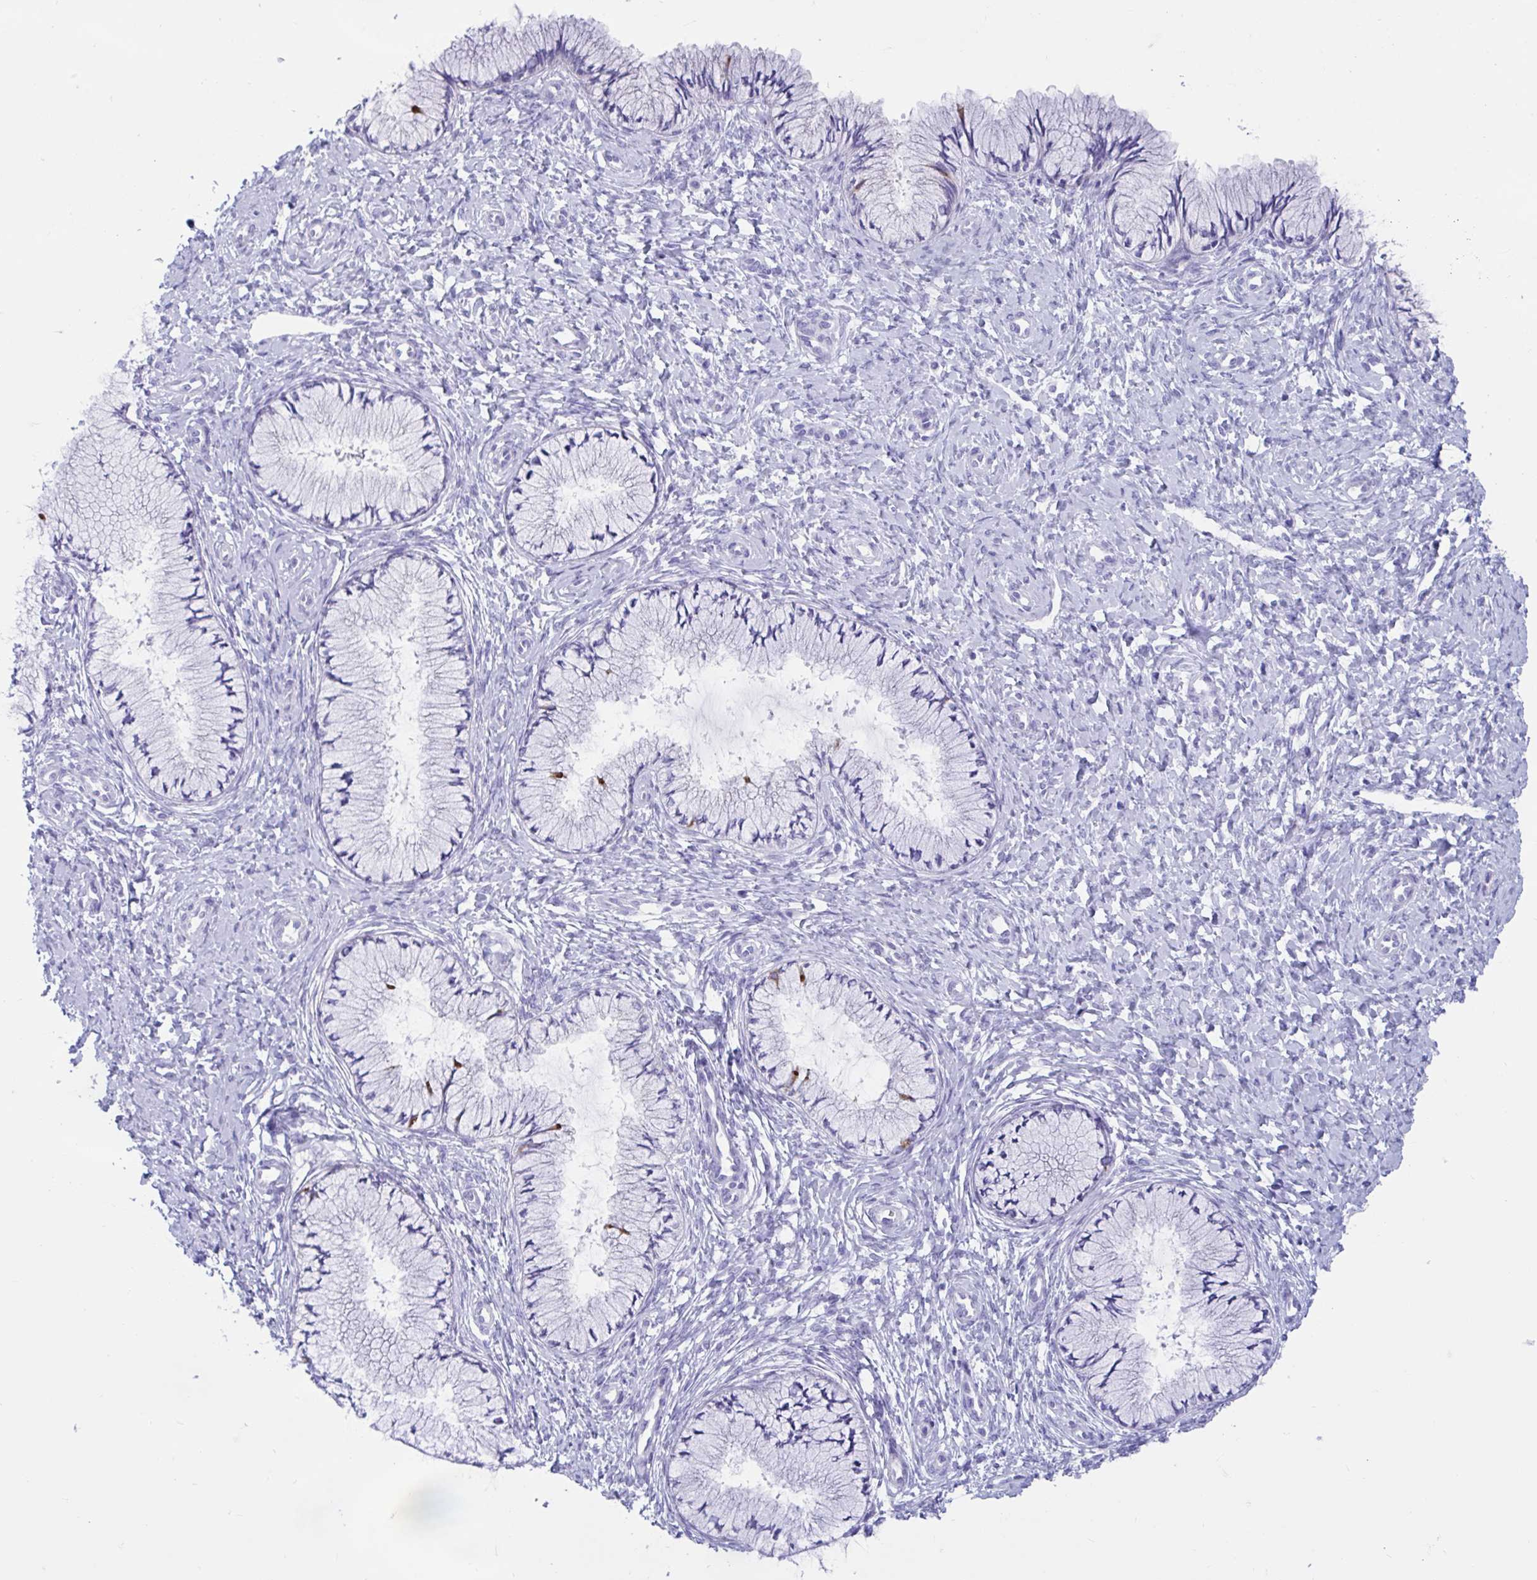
{"staining": {"intensity": "strong", "quantity": "<25%", "location": "cytoplasmic/membranous"}, "tissue": "cervix", "cell_type": "Glandular cells", "image_type": "normal", "snomed": [{"axis": "morphology", "description": "Normal tissue, NOS"}, {"axis": "topography", "description": "Cervix"}], "caption": "Immunohistochemical staining of normal human cervix reveals medium levels of strong cytoplasmic/membranous positivity in approximately <25% of glandular cells.", "gene": "TTC30A", "patient": {"sex": "female", "age": 37}}